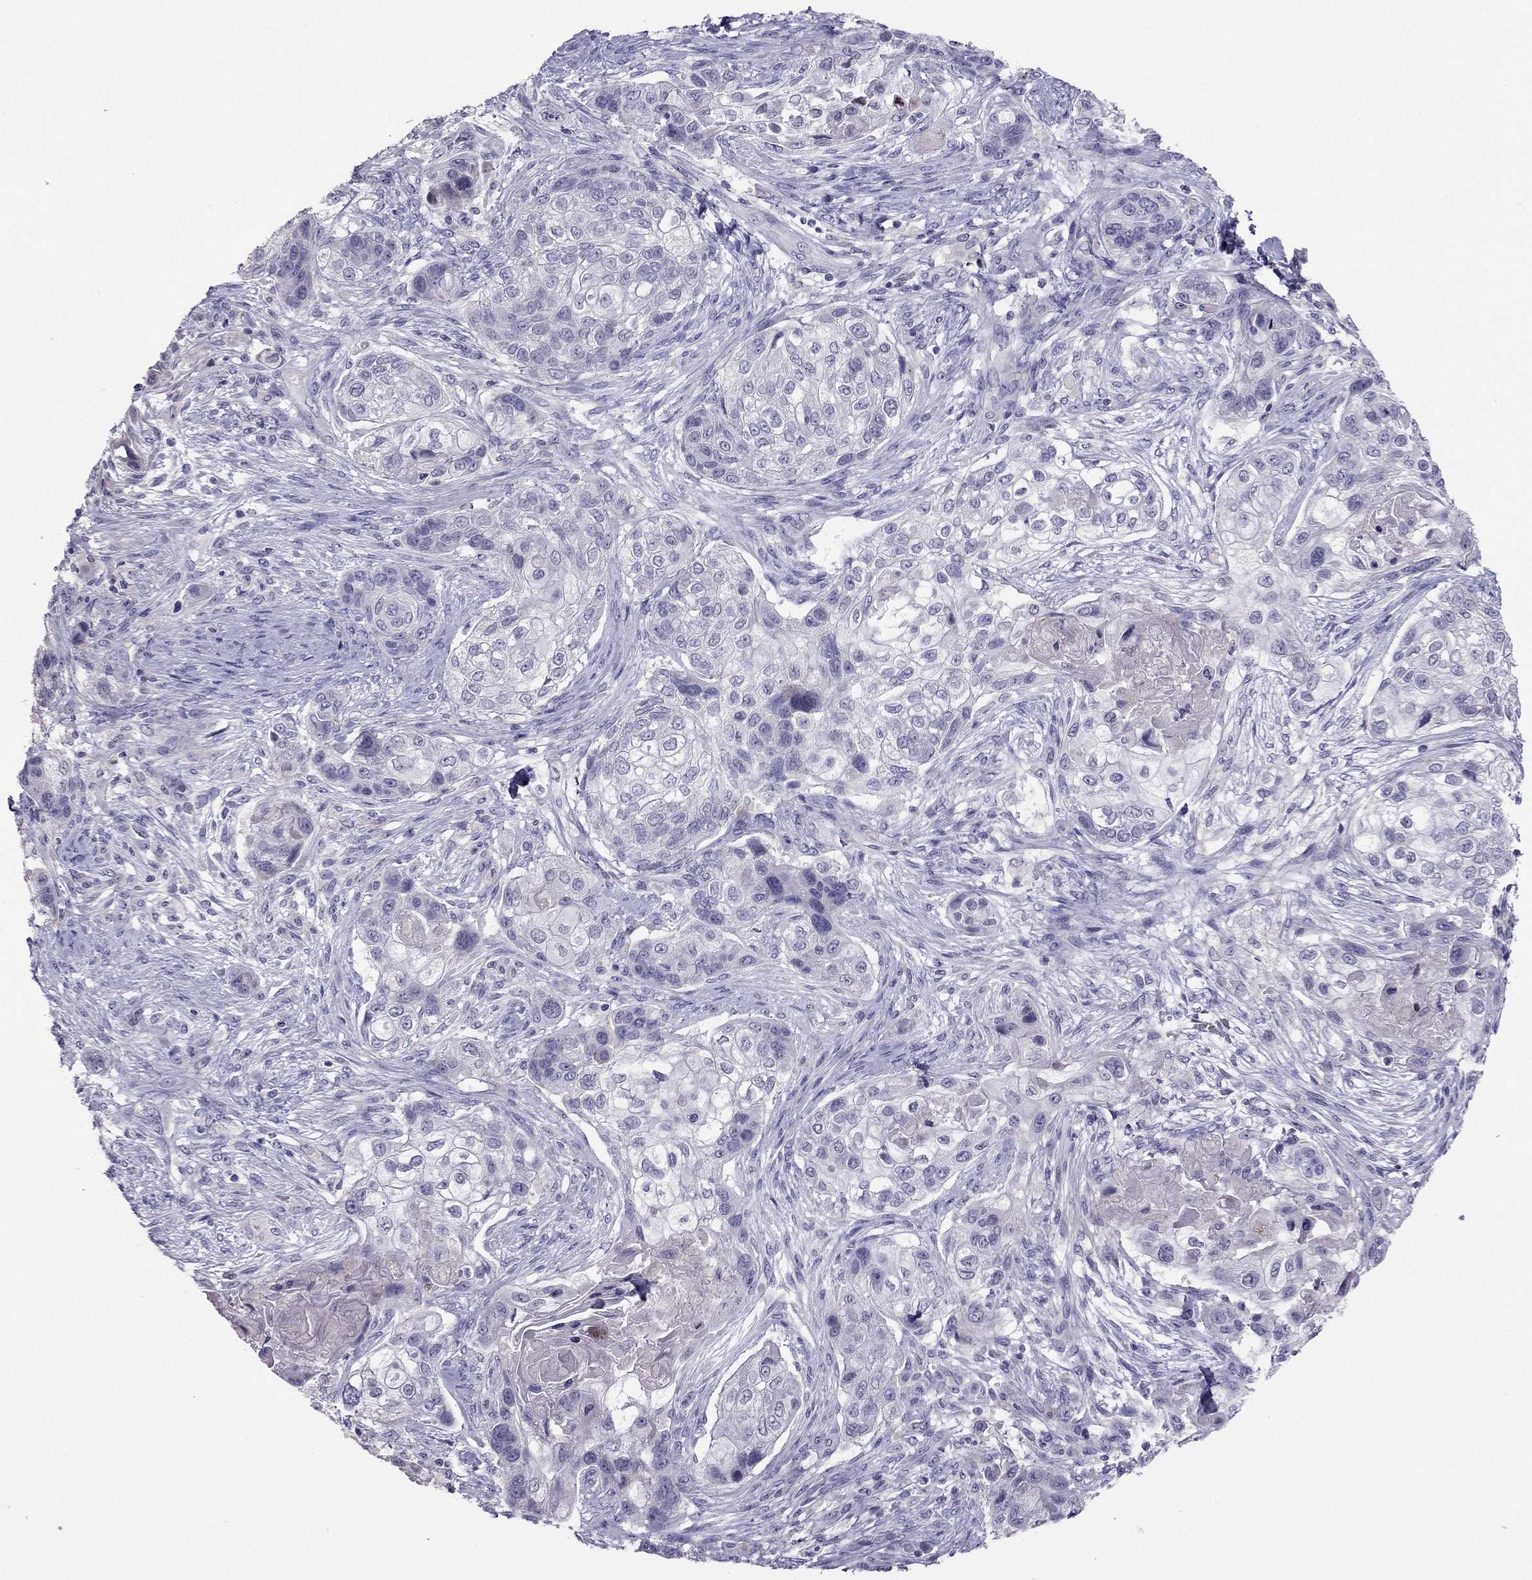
{"staining": {"intensity": "negative", "quantity": "none", "location": "none"}, "tissue": "lung cancer", "cell_type": "Tumor cells", "image_type": "cancer", "snomed": [{"axis": "morphology", "description": "Squamous cell carcinoma, NOS"}, {"axis": "topography", "description": "Lung"}], "caption": "High power microscopy histopathology image of an immunohistochemistry (IHC) photomicrograph of lung cancer, revealing no significant positivity in tumor cells. Nuclei are stained in blue.", "gene": "RGS8", "patient": {"sex": "male", "age": 69}}